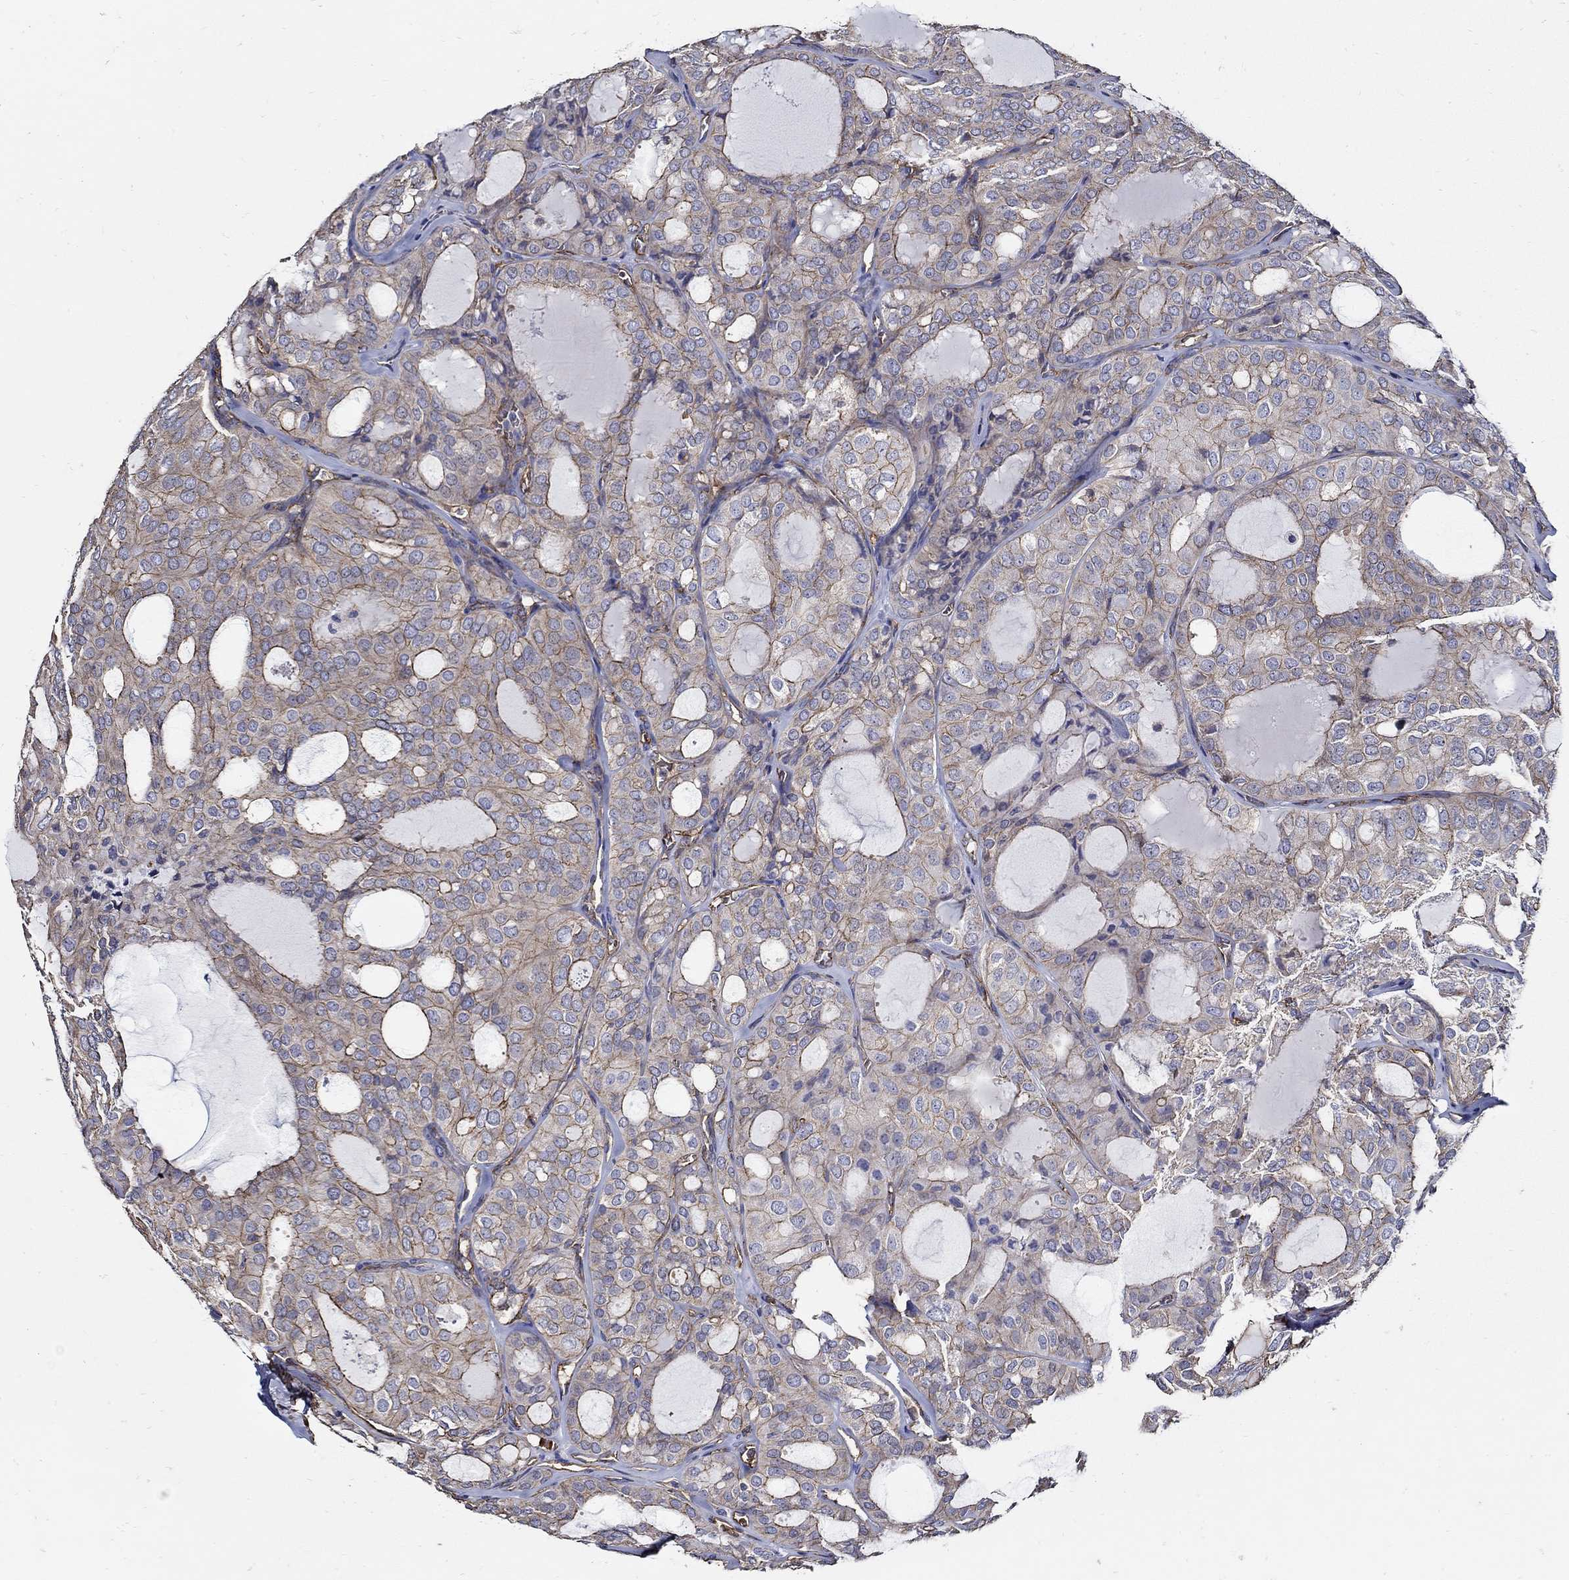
{"staining": {"intensity": "moderate", "quantity": "25%-75%", "location": "cytoplasmic/membranous"}, "tissue": "thyroid cancer", "cell_type": "Tumor cells", "image_type": "cancer", "snomed": [{"axis": "morphology", "description": "Follicular adenoma carcinoma, NOS"}, {"axis": "topography", "description": "Thyroid gland"}], "caption": "Protein expression analysis of human thyroid cancer (follicular adenoma carcinoma) reveals moderate cytoplasmic/membranous staining in approximately 25%-75% of tumor cells.", "gene": "APBB3", "patient": {"sex": "male", "age": 75}}